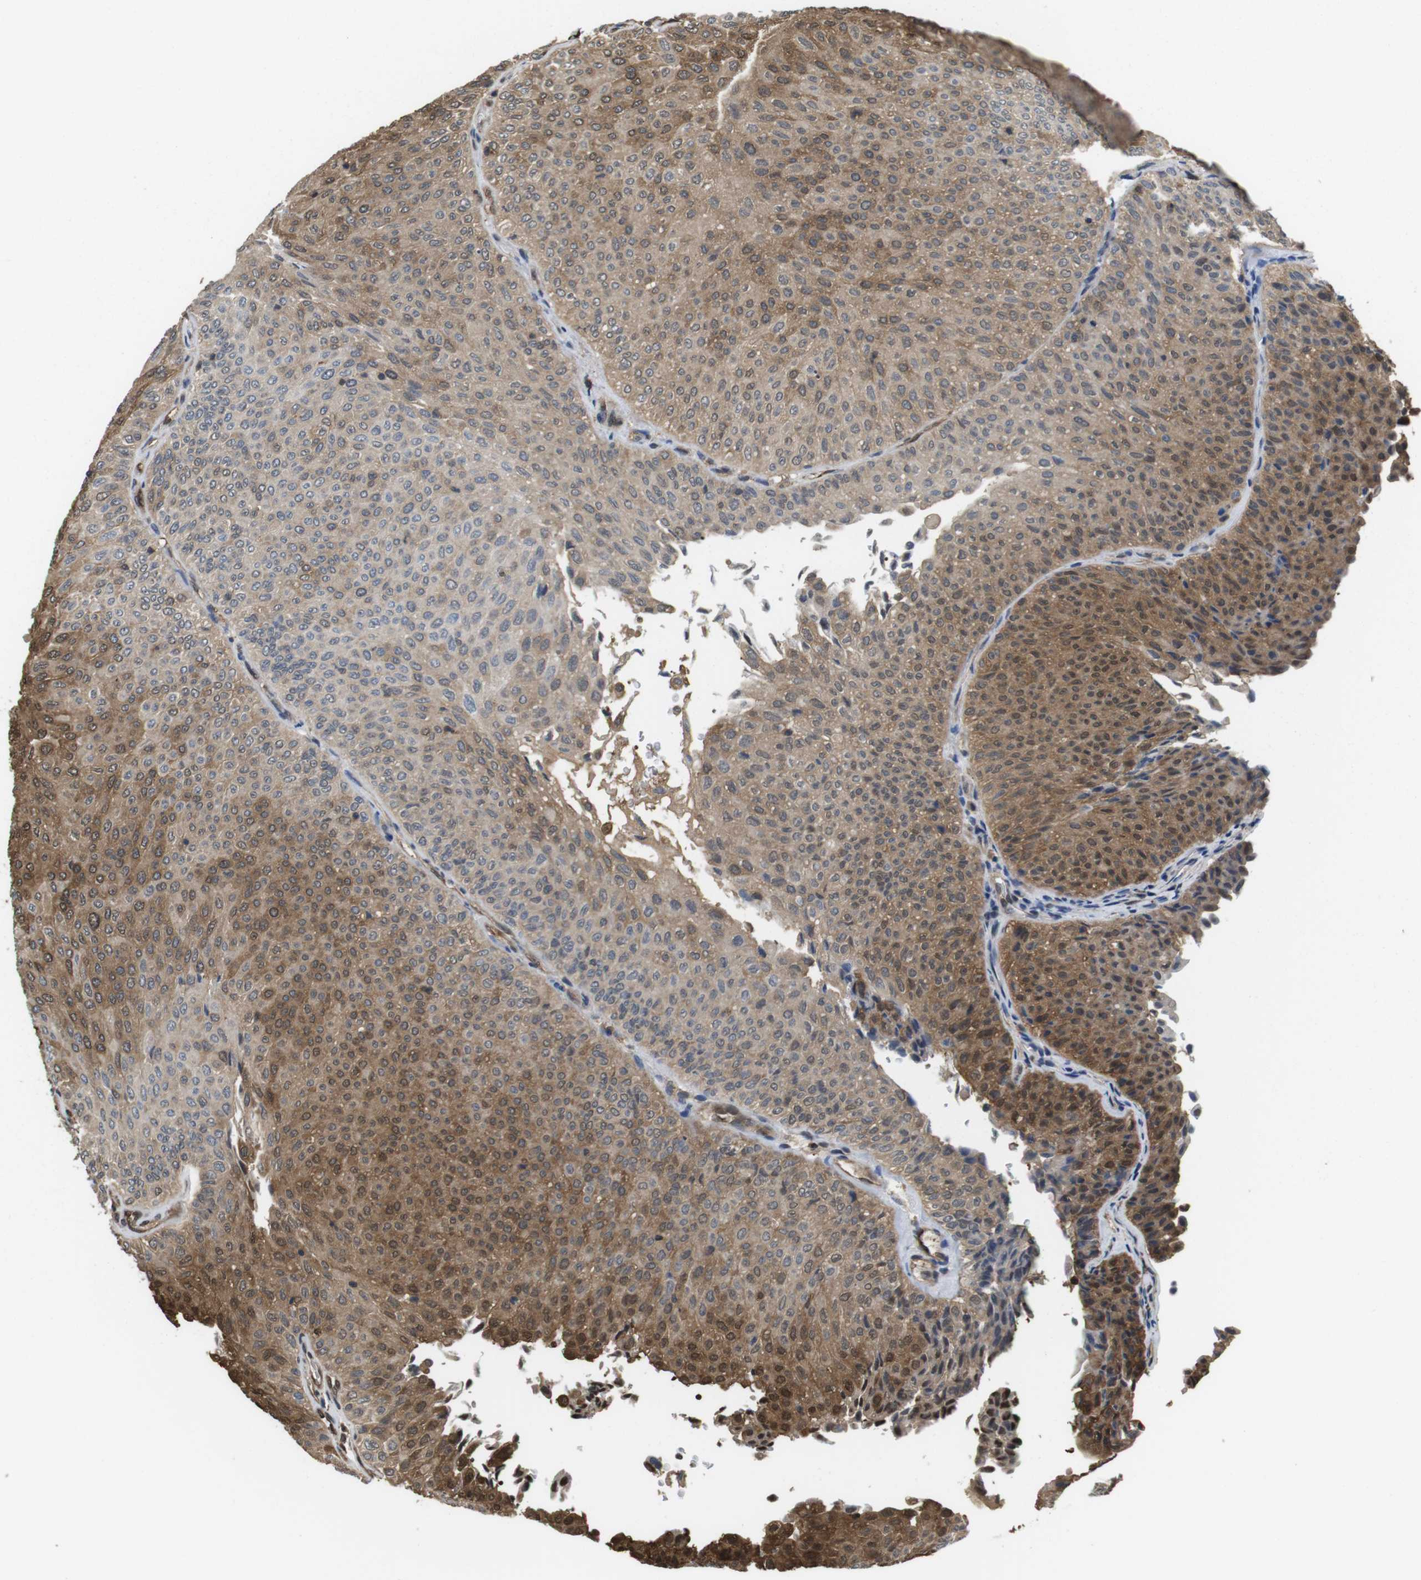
{"staining": {"intensity": "moderate", "quantity": "25%-75%", "location": "cytoplasmic/membranous,nuclear"}, "tissue": "urothelial cancer", "cell_type": "Tumor cells", "image_type": "cancer", "snomed": [{"axis": "morphology", "description": "Urothelial carcinoma, Low grade"}, {"axis": "topography", "description": "Urinary bladder"}], "caption": "Protein staining of low-grade urothelial carcinoma tissue exhibits moderate cytoplasmic/membranous and nuclear staining in about 25%-75% of tumor cells.", "gene": "LDHA", "patient": {"sex": "male", "age": 78}}